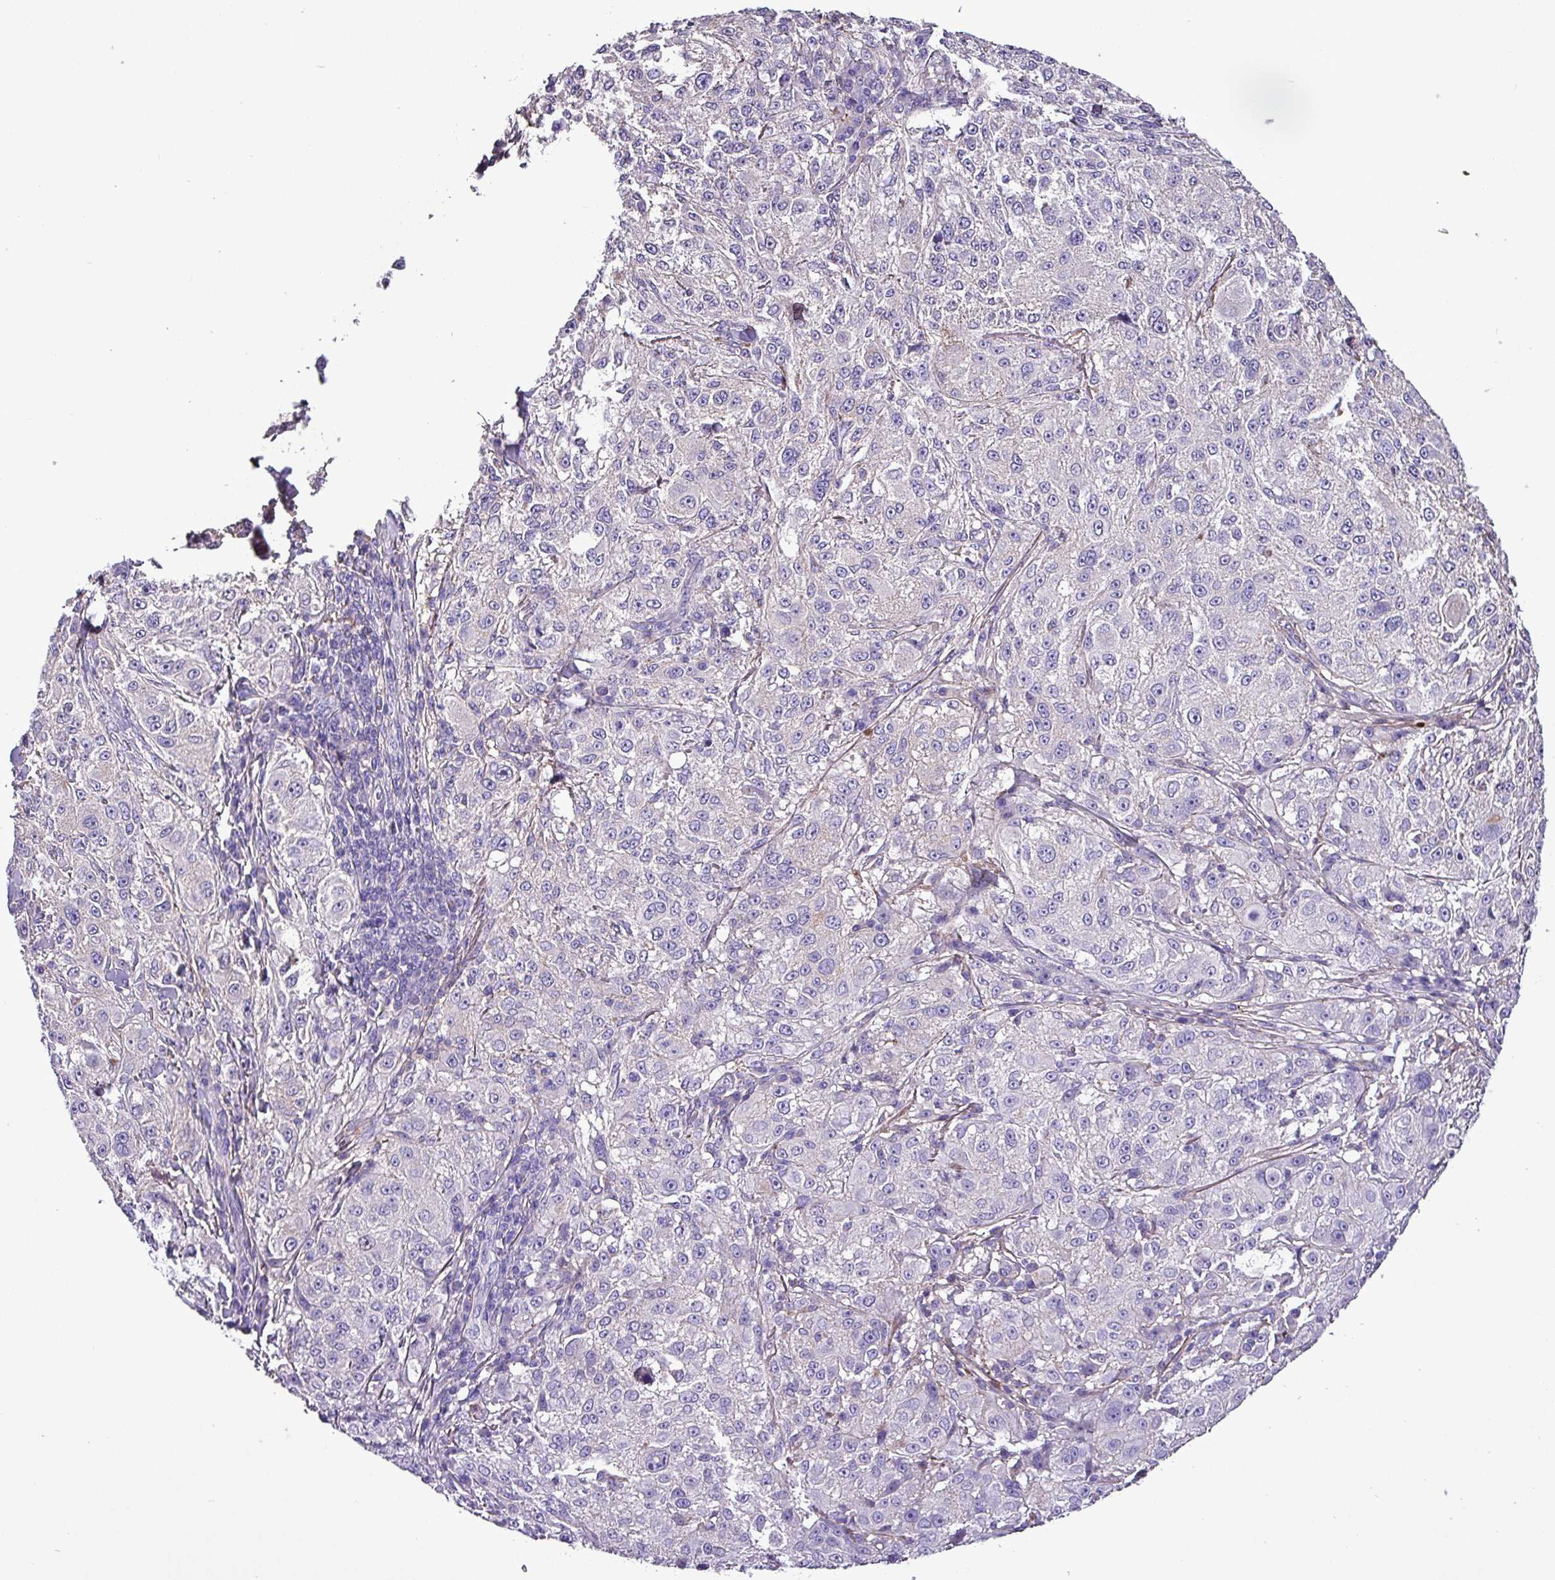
{"staining": {"intensity": "negative", "quantity": "none", "location": "none"}, "tissue": "melanoma", "cell_type": "Tumor cells", "image_type": "cancer", "snomed": [{"axis": "morphology", "description": "Necrosis, NOS"}, {"axis": "morphology", "description": "Malignant melanoma, NOS"}, {"axis": "topography", "description": "Skin"}], "caption": "DAB immunohistochemical staining of malignant melanoma shows no significant expression in tumor cells.", "gene": "HP", "patient": {"sex": "female", "age": 87}}